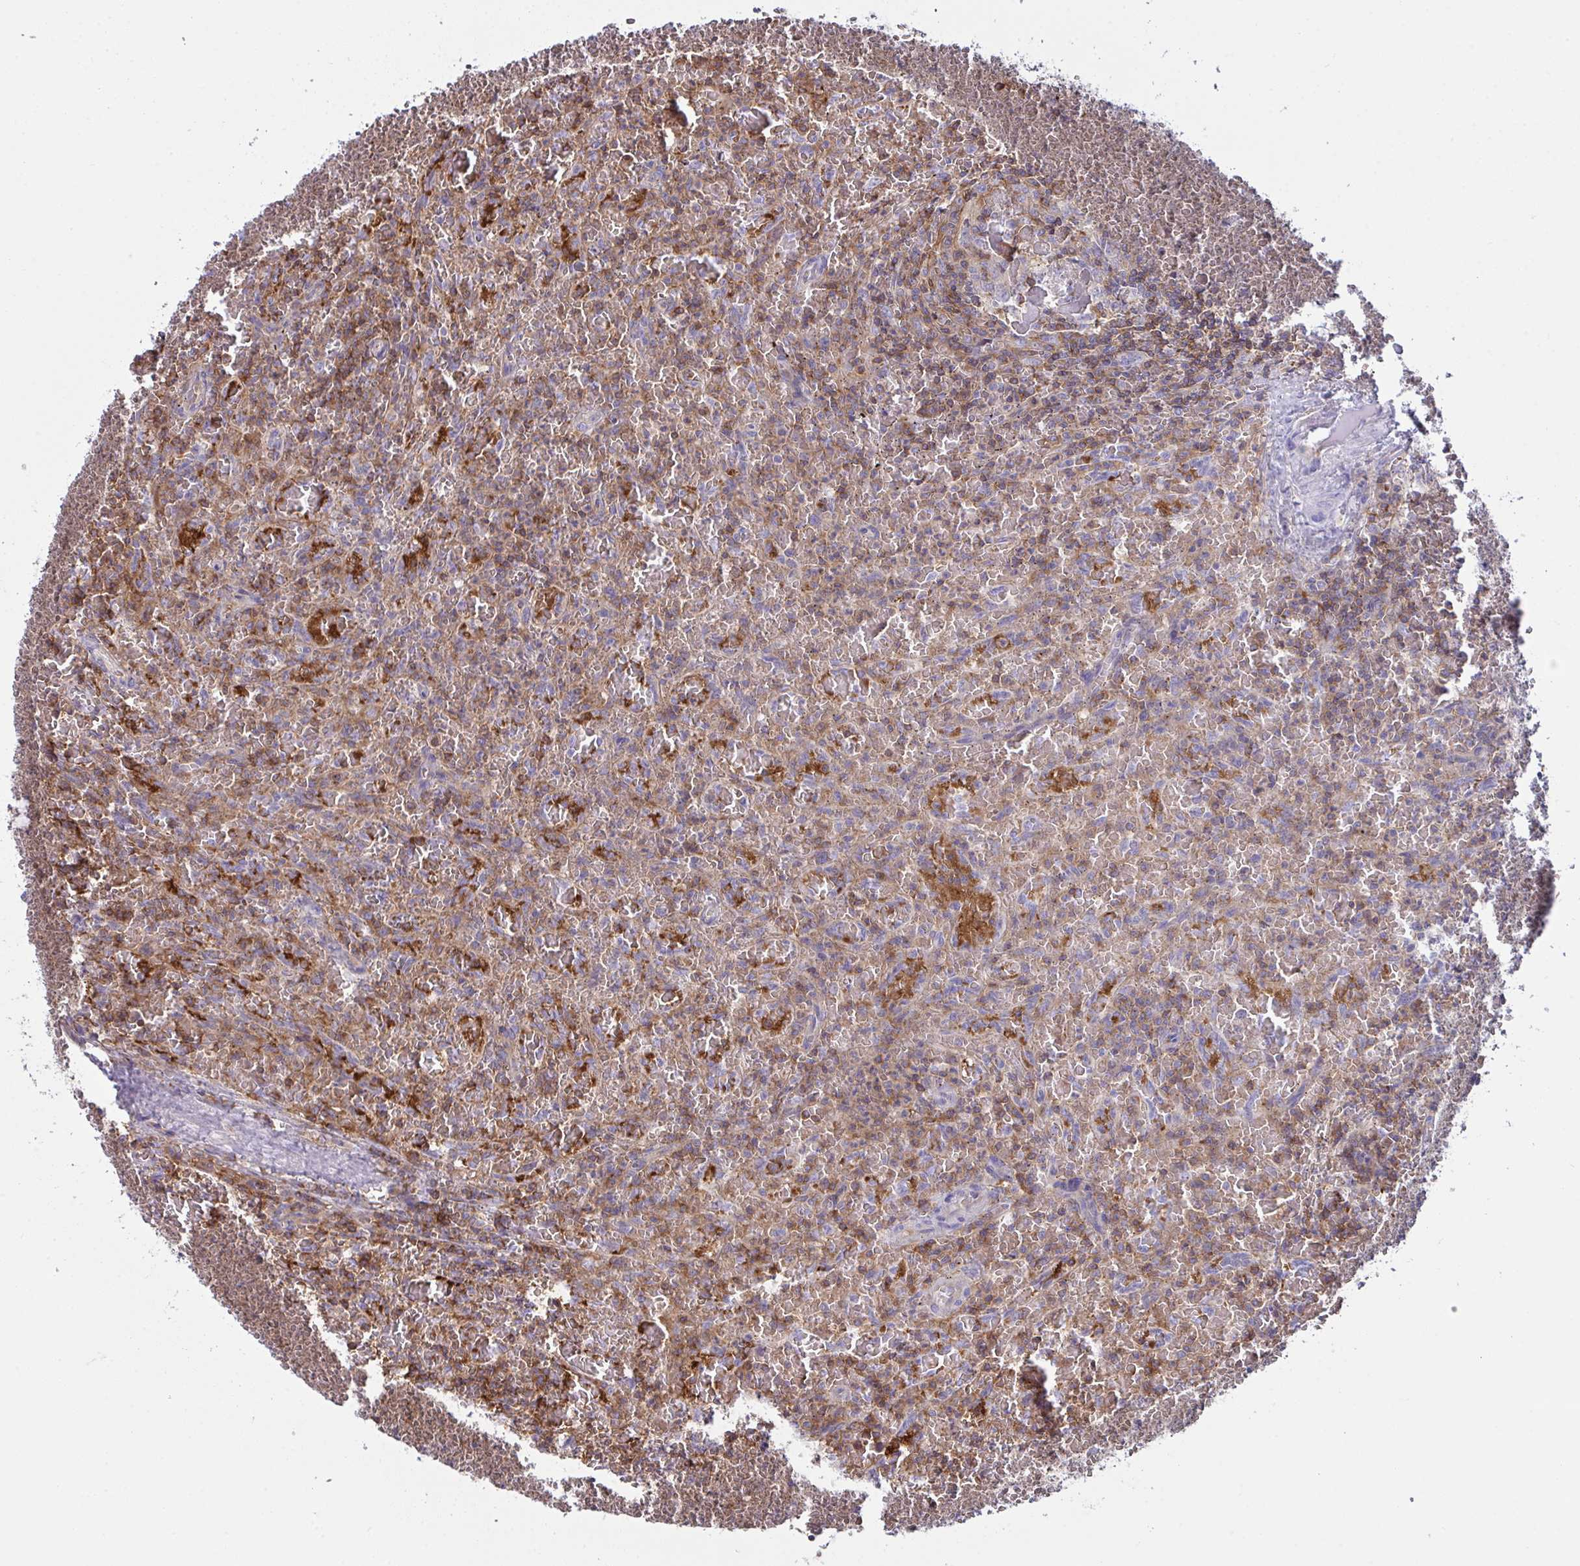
{"staining": {"intensity": "moderate", "quantity": ">75%", "location": "cytoplasmic/membranous"}, "tissue": "lymphoma", "cell_type": "Tumor cells", "image_type": "cancer", "snomed": [{"axis": "morphology", "description": "Malignant lymphoma, non-Hodgkin's type, Low grade"}, {"axis": "topography", "description": "Spleen"}], "caption": "Lymphoma stained for a protein exhibits moderate cytoplasmic/membranous positivity in tumor cells. (Brightfield microscopy of DAB IHC at high magnification).", "gene": "TSC22D3", "patient": {"sex": "female", "age": 64}}